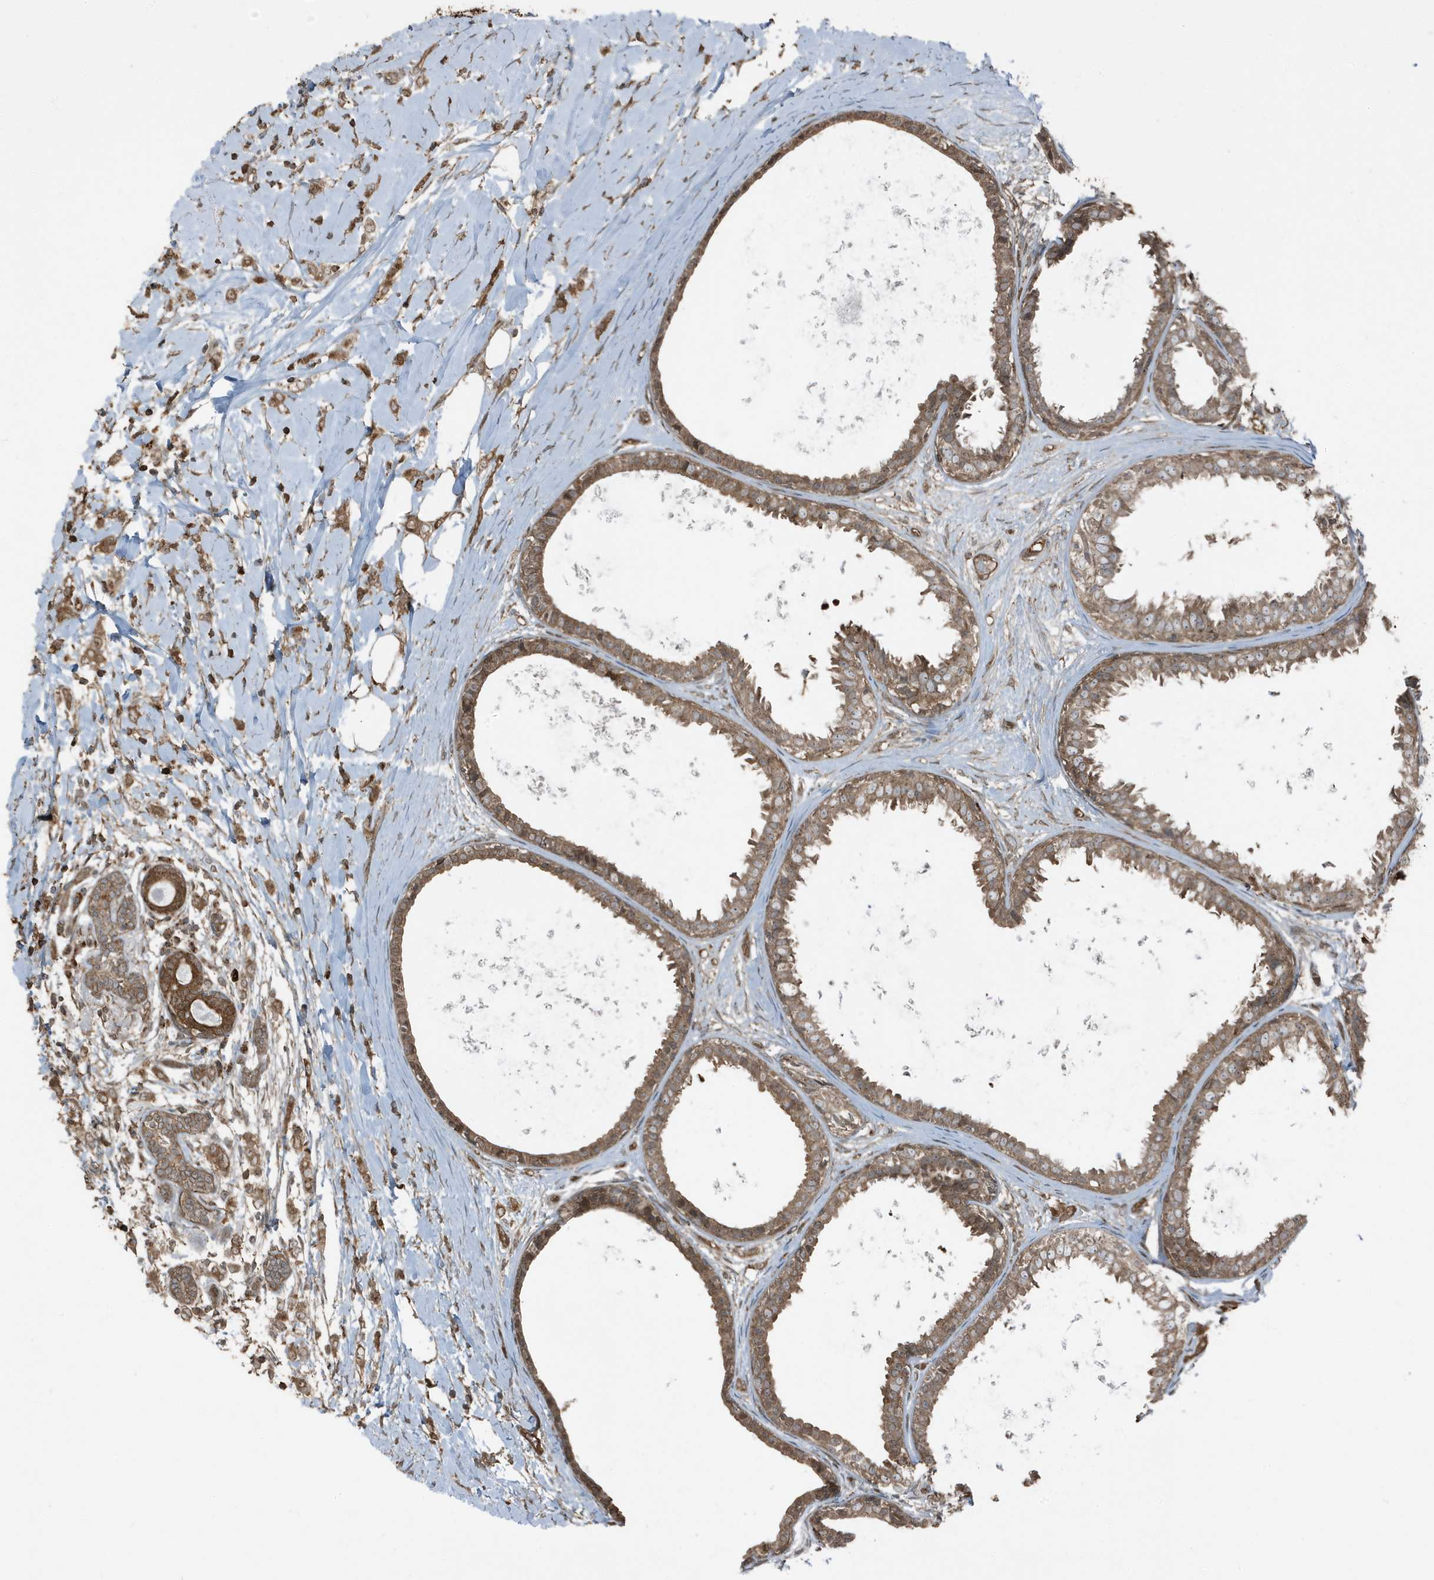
{"staining": {"intensity": "moderate", "quantity": ">75%", "location": "cytoplasmic/membranous"}, "tissue": "breast cancer", "cell_type": "Tumor cells", "image_type": "cancer", "snomed": [{"axis": "morphology", "description": "Normal tissue, NOS"}, {"axis": "morphology", "description": "Lobular carcinoma"}, {"axis": "topography", "description": "Breast"}], "caption": "There is medium levels of moderate cytoplasmic/membranous positivity in tumor cells of breast lobular carcinoma, as demonstrated by immunohistochemical staining (brown color).", "gene": "AZI2", "patient": {"sex": "female", "age": 47}}